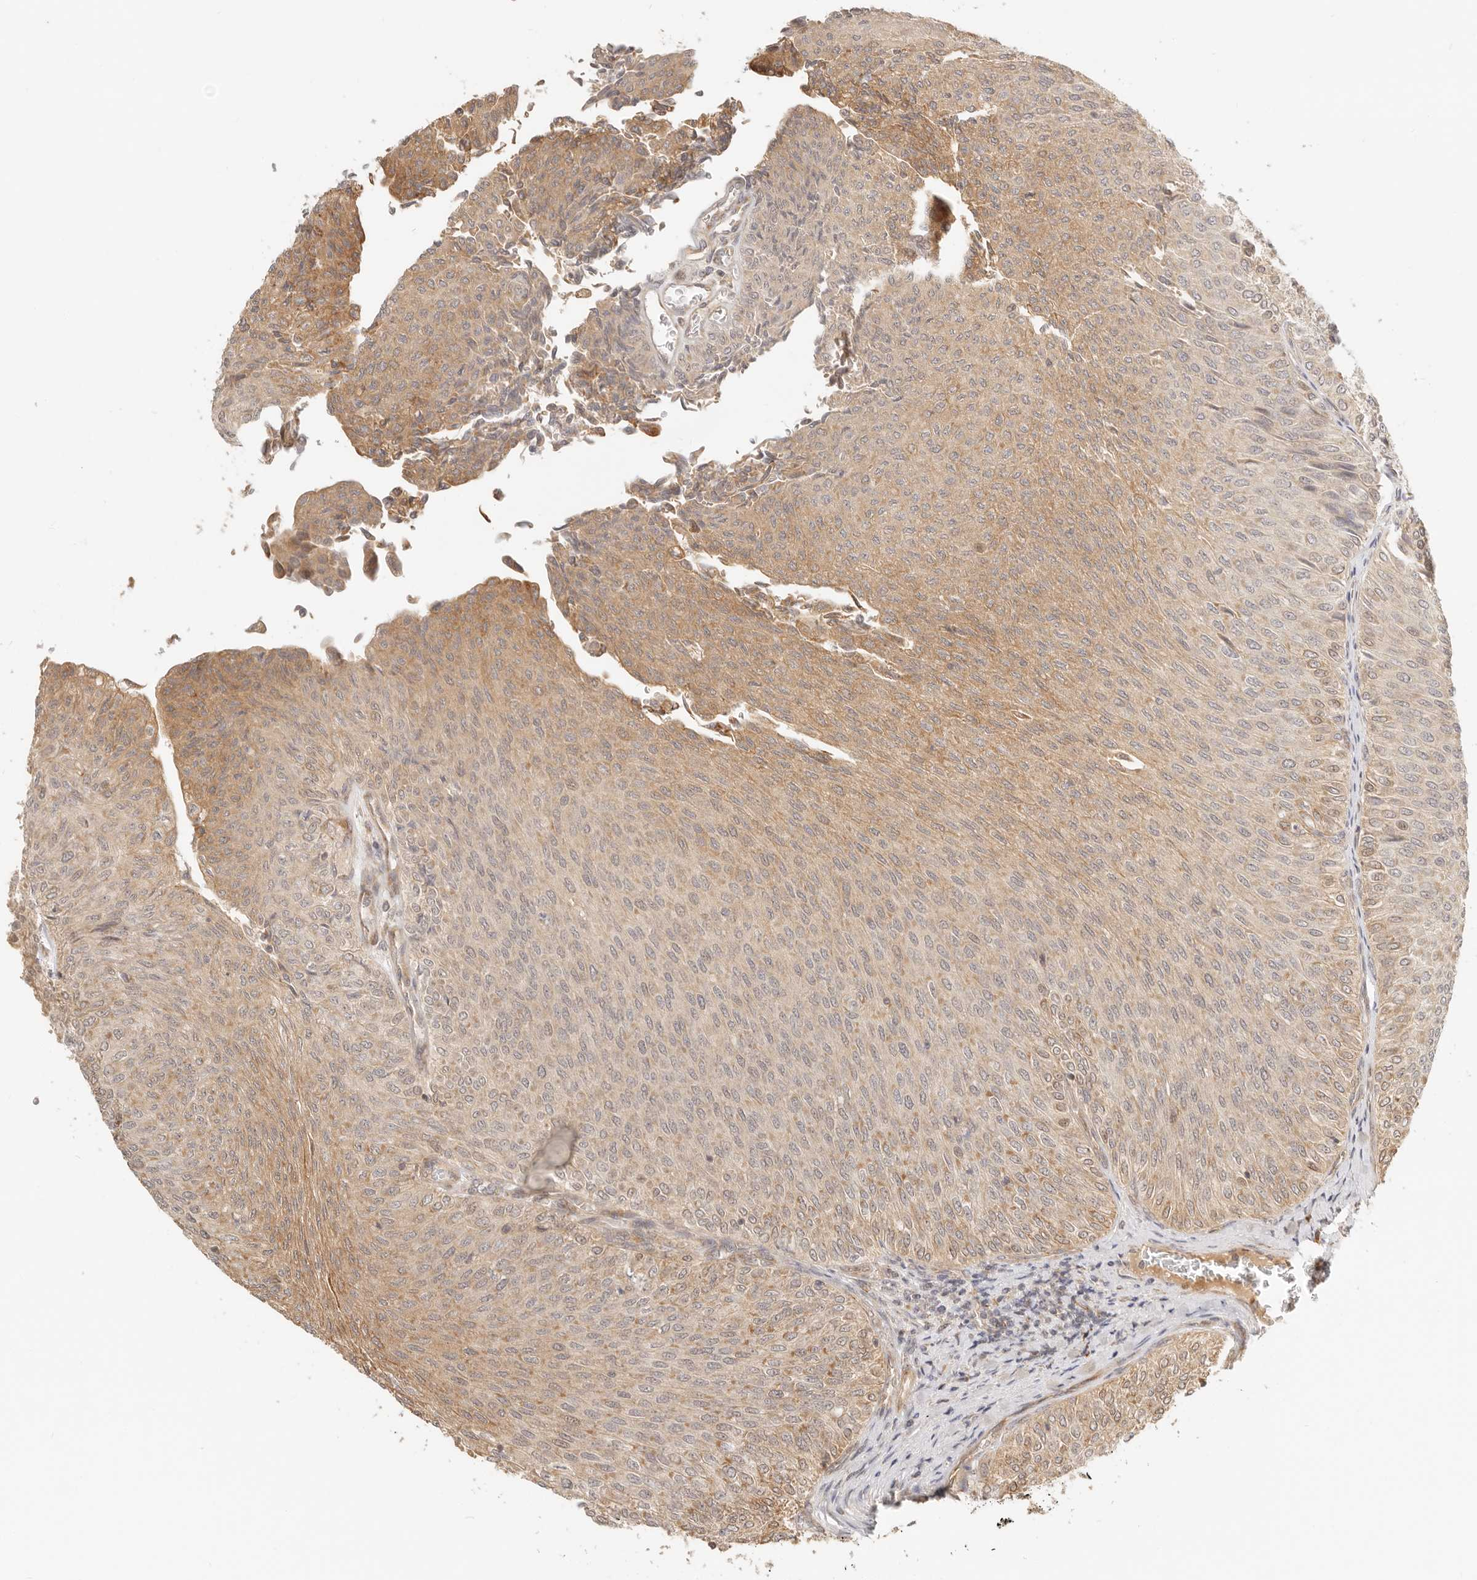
{"staining": {"intensity": "moderate", "quantity": ">75%", "location": "cytoplasmic/membranous"}, "tissue": "urothelial cancer", "cell_type": "Tumor cells", "image_type": "cancer", "snomed": [{"axis": "morphology", "description": "Urothelial carcinoma, Low grade"}, {"axis": "topography", "description": "Urinary bladder"}], "caption": "IHC image of neoplastic tissue: urothelial cancer stained using IHC shows medium levels of moderate protein expression localized specifically in the cytoplasmic/membranous of tumor cells, appearing as a cytoplasmic/membranous brown color.", "gene": "BAALC", "patient": {"sex": "male", "age": 78}}